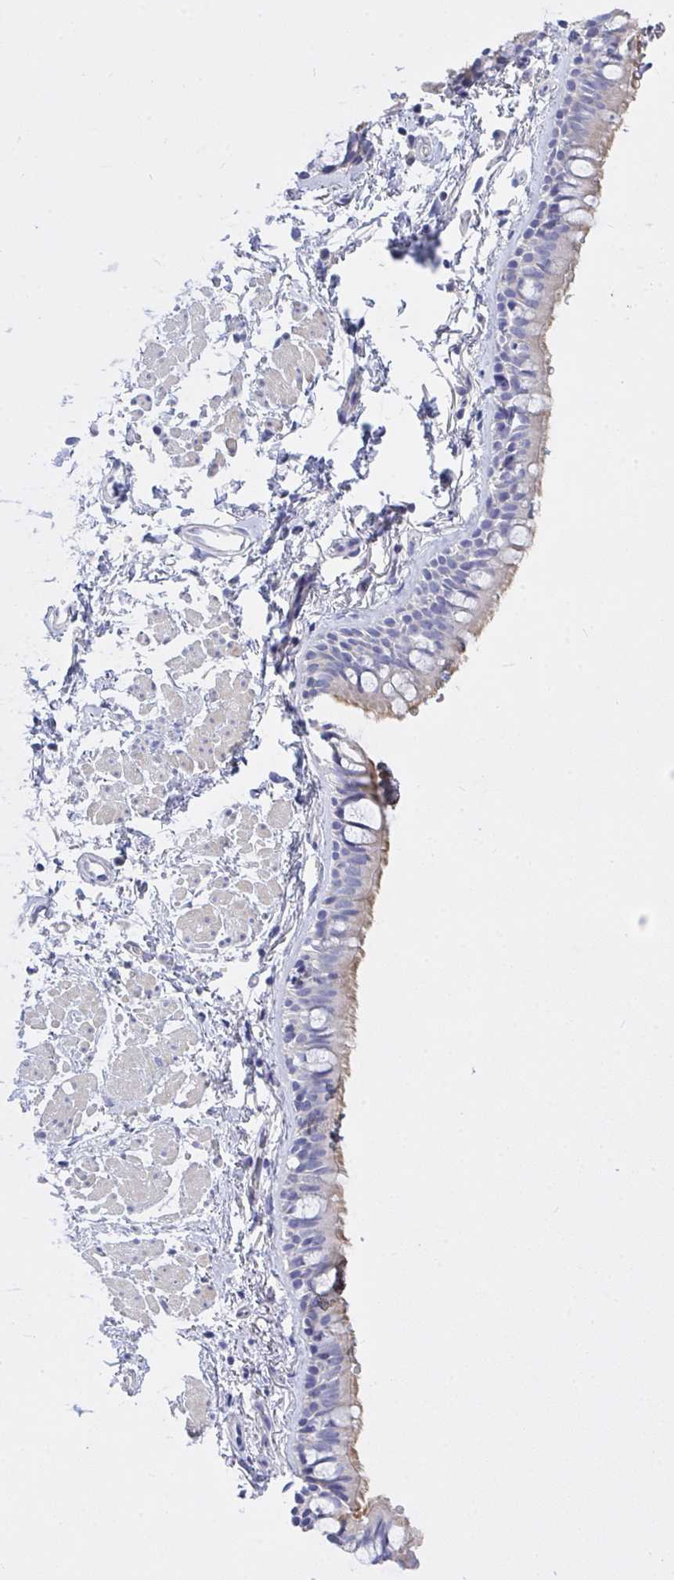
{"staining": {"intensity": "moderate", "quantity": "25%-75%", "location": "cytoplasmic/membranous"}, "tissue": "bronchus", "cell_type": "Respiratory epithelial cells", "image_type": "normal", "snomed": [{"axis": "morphology", "description": "Normal tissue, NOS"}, {"axis": "topography", "description": "Lymph node"}, {"axis": "topography", "description": "Cartilage tissue"}, {"axis": "topography", "description": "Bronchus"}], "caption": "Bronchus stained for a protein shows moderate cytoplasmic/membranous positivity in respiratory epithelial cells. (DAB (3,3'-diaminobenzidine) IHC with brightfield microscopy, high magnification).", "gene": "ZNF561", "patient": {"sex": "female", "age": 70}}